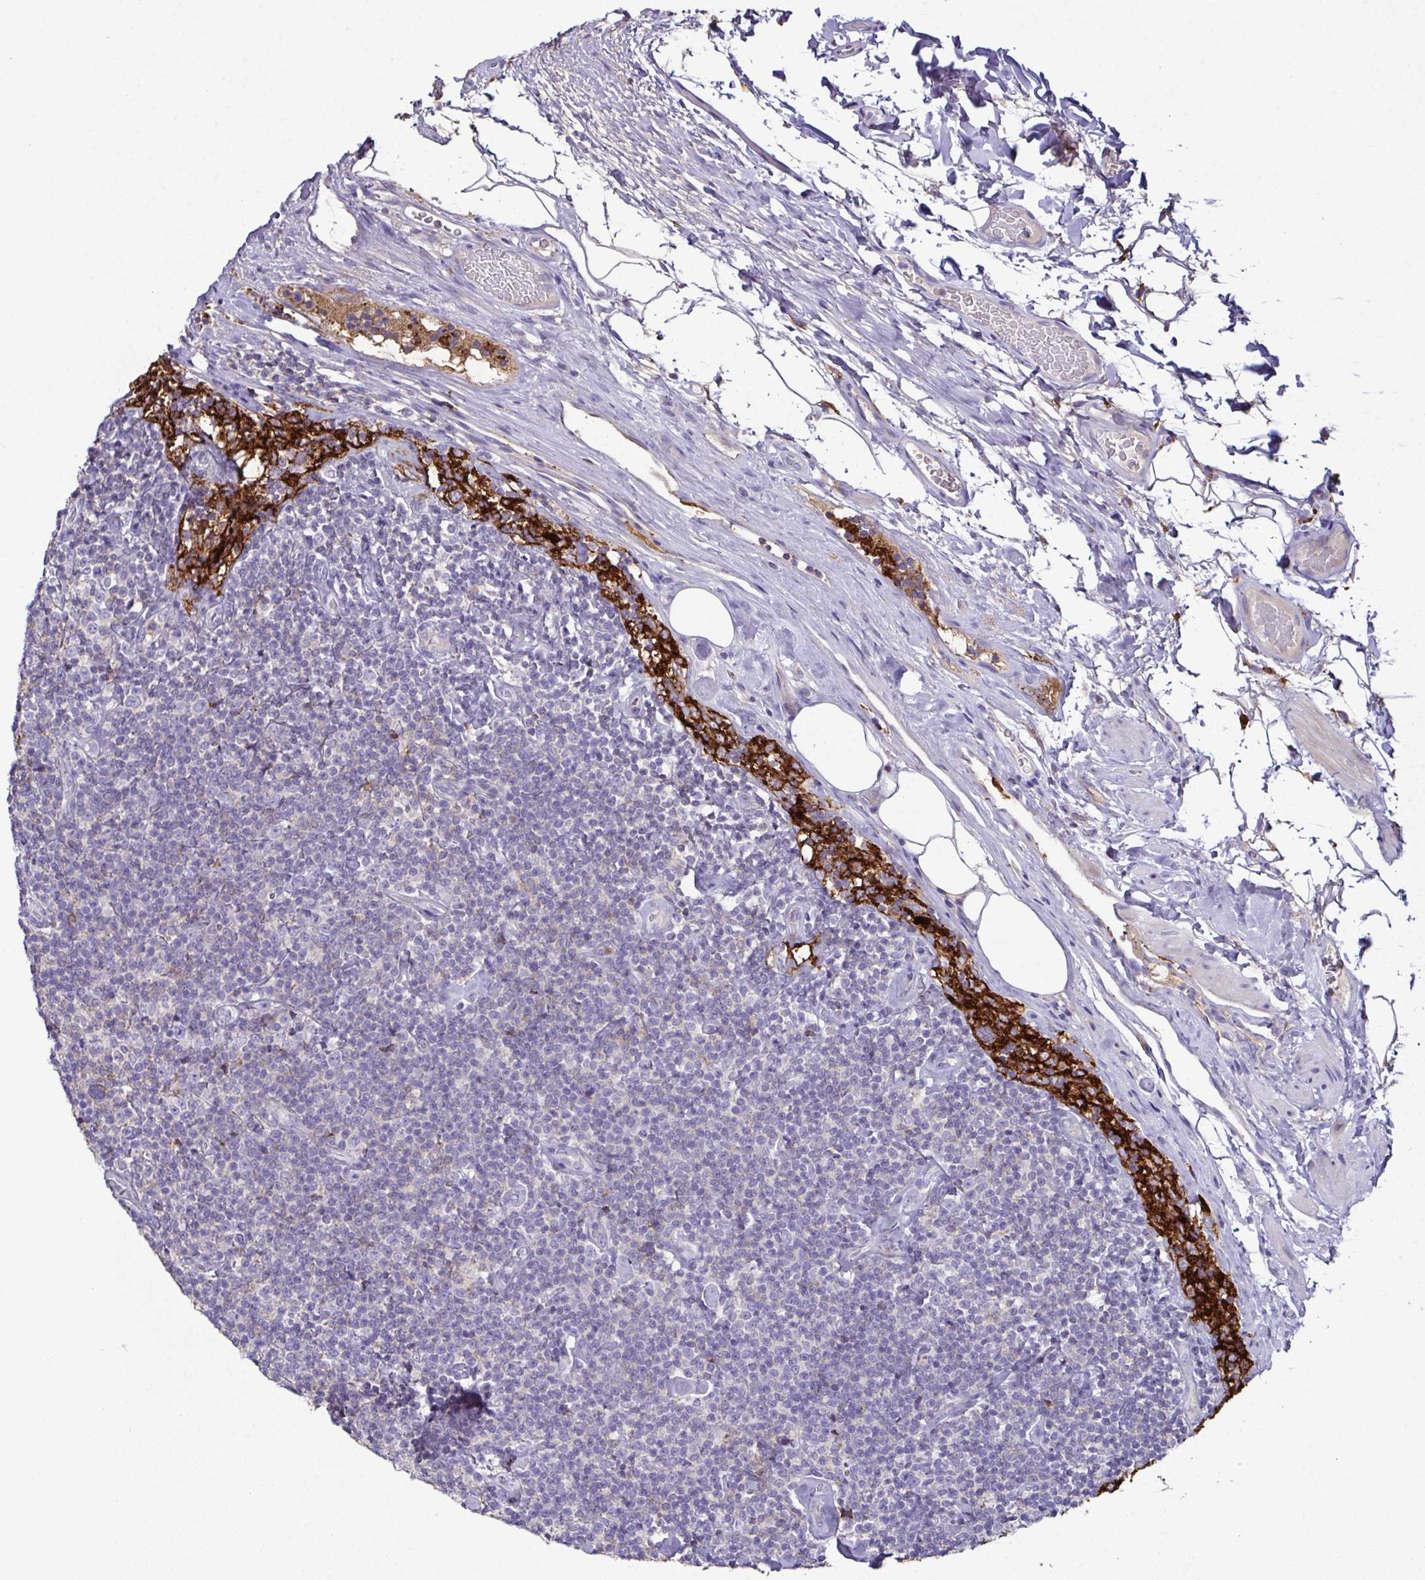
{"staining": {"intensity": "negative", "quantity": "none", "location": "none"}, "tissue": "lymphoma", "cell_type": "Tumor cells", "image_type": "cancer", "snomed": [{"axis": "morphology", "description": "Malignant lymphoma, non-Hodgkin's type, Low grade"}, {"axis": "topography", "description": "Lymph node"}], "caption": "The immunohistochemistry photomicrograph has no significant expression in tumor cells of lymphoma tissue.", "gene": "MARCO", "patient": {"sex": "male", "age": 81}}